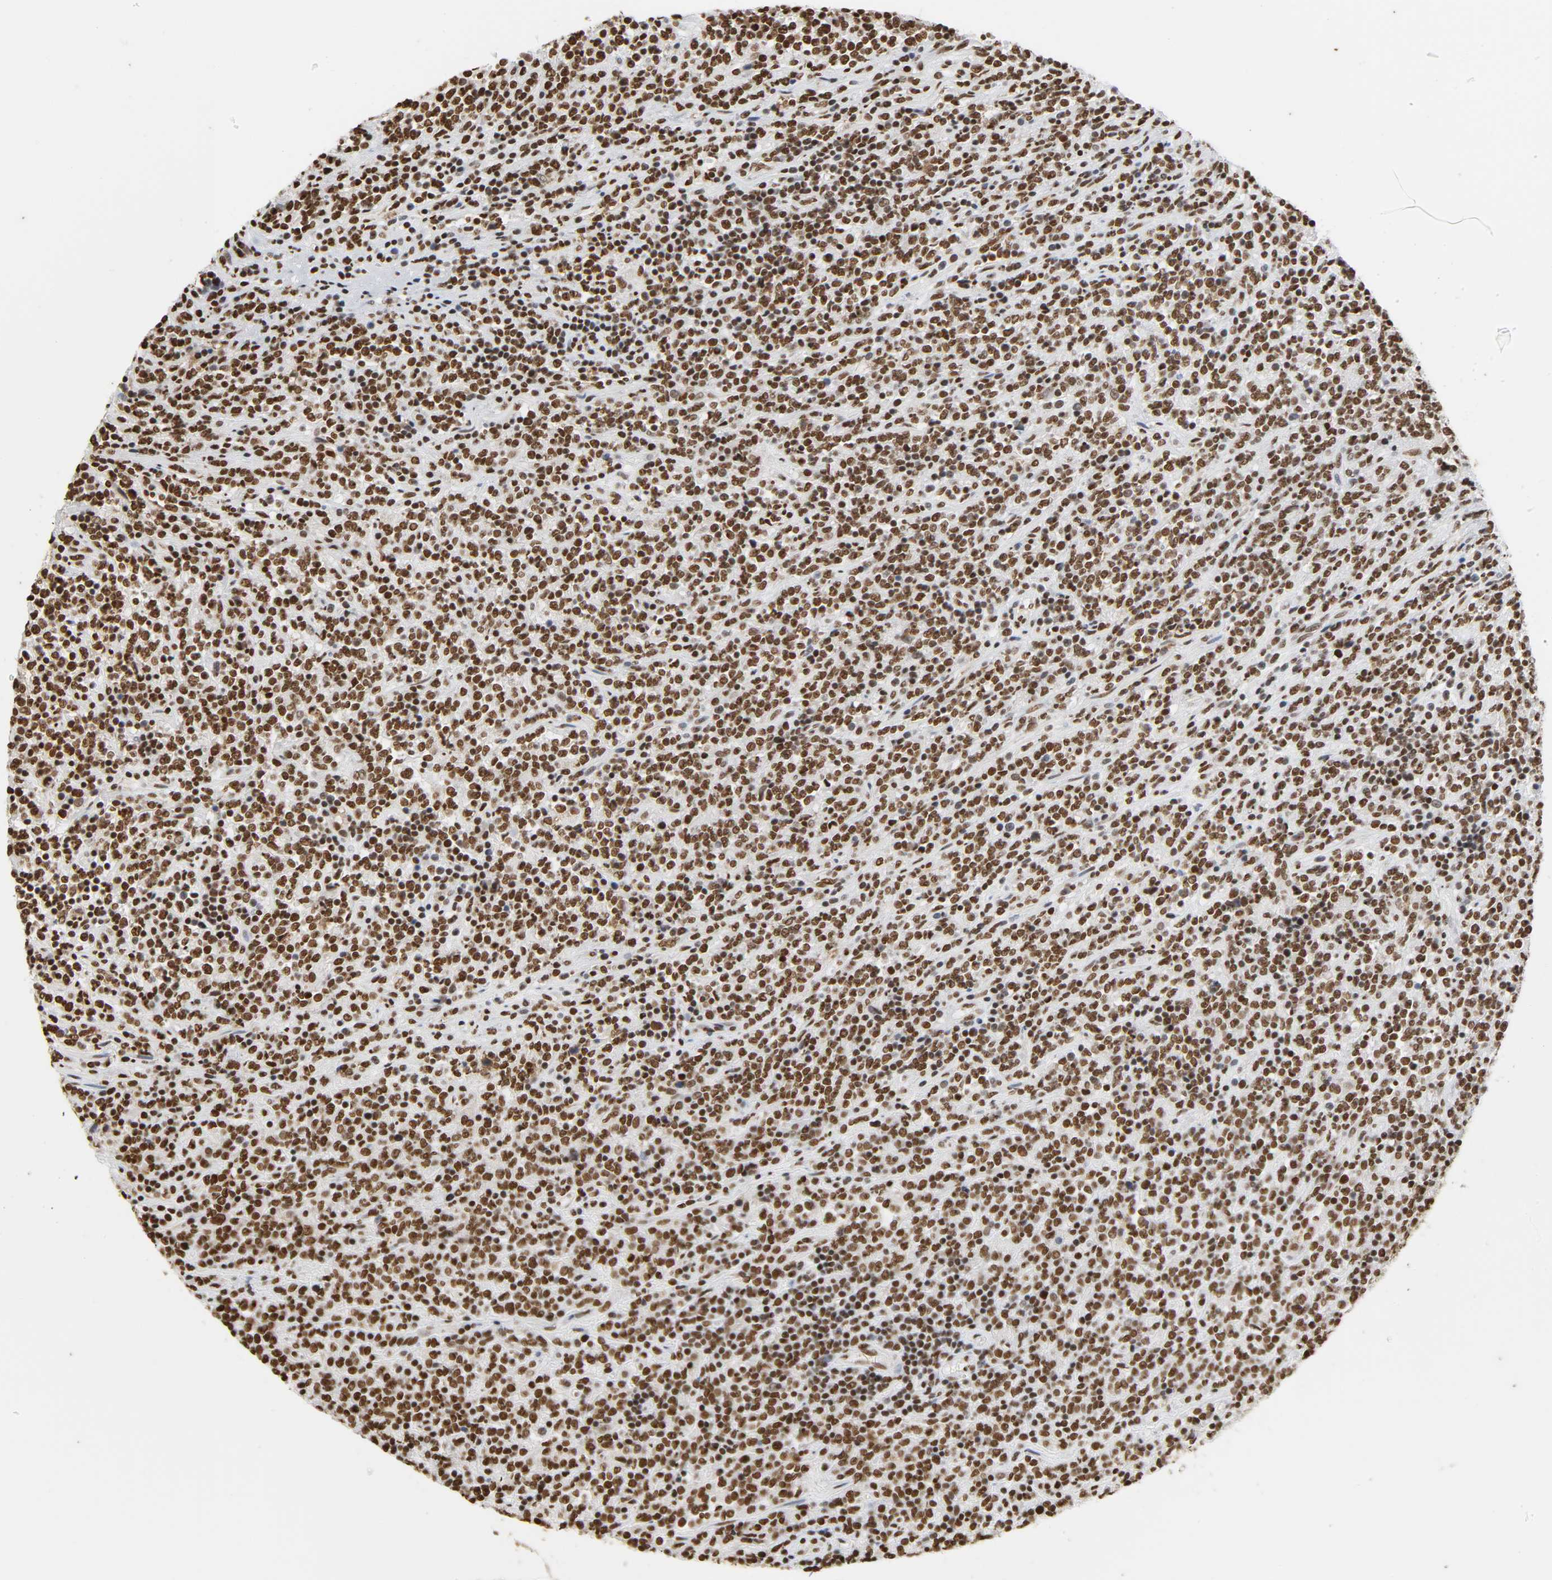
{"staining": {"intensity": "strong", "quantity": ">75%", "location": "nuclear"}, "tissue": "lymphoma", "cell_type": "Tumor cells", "image_type": "cancer", "snomed": [{"axis": "morphology", "description": "Malignant lymphoma, non-Hodgkin's type, High grade"}, {"axis": "topography", "description": "Soft tissue"}], "caption": "Lymphoma tissue exhibits strong nuclear expression in about >75% of tumor cells", "gene": "HNRNPC", "patient": {"sex": "male", "age": 18}}